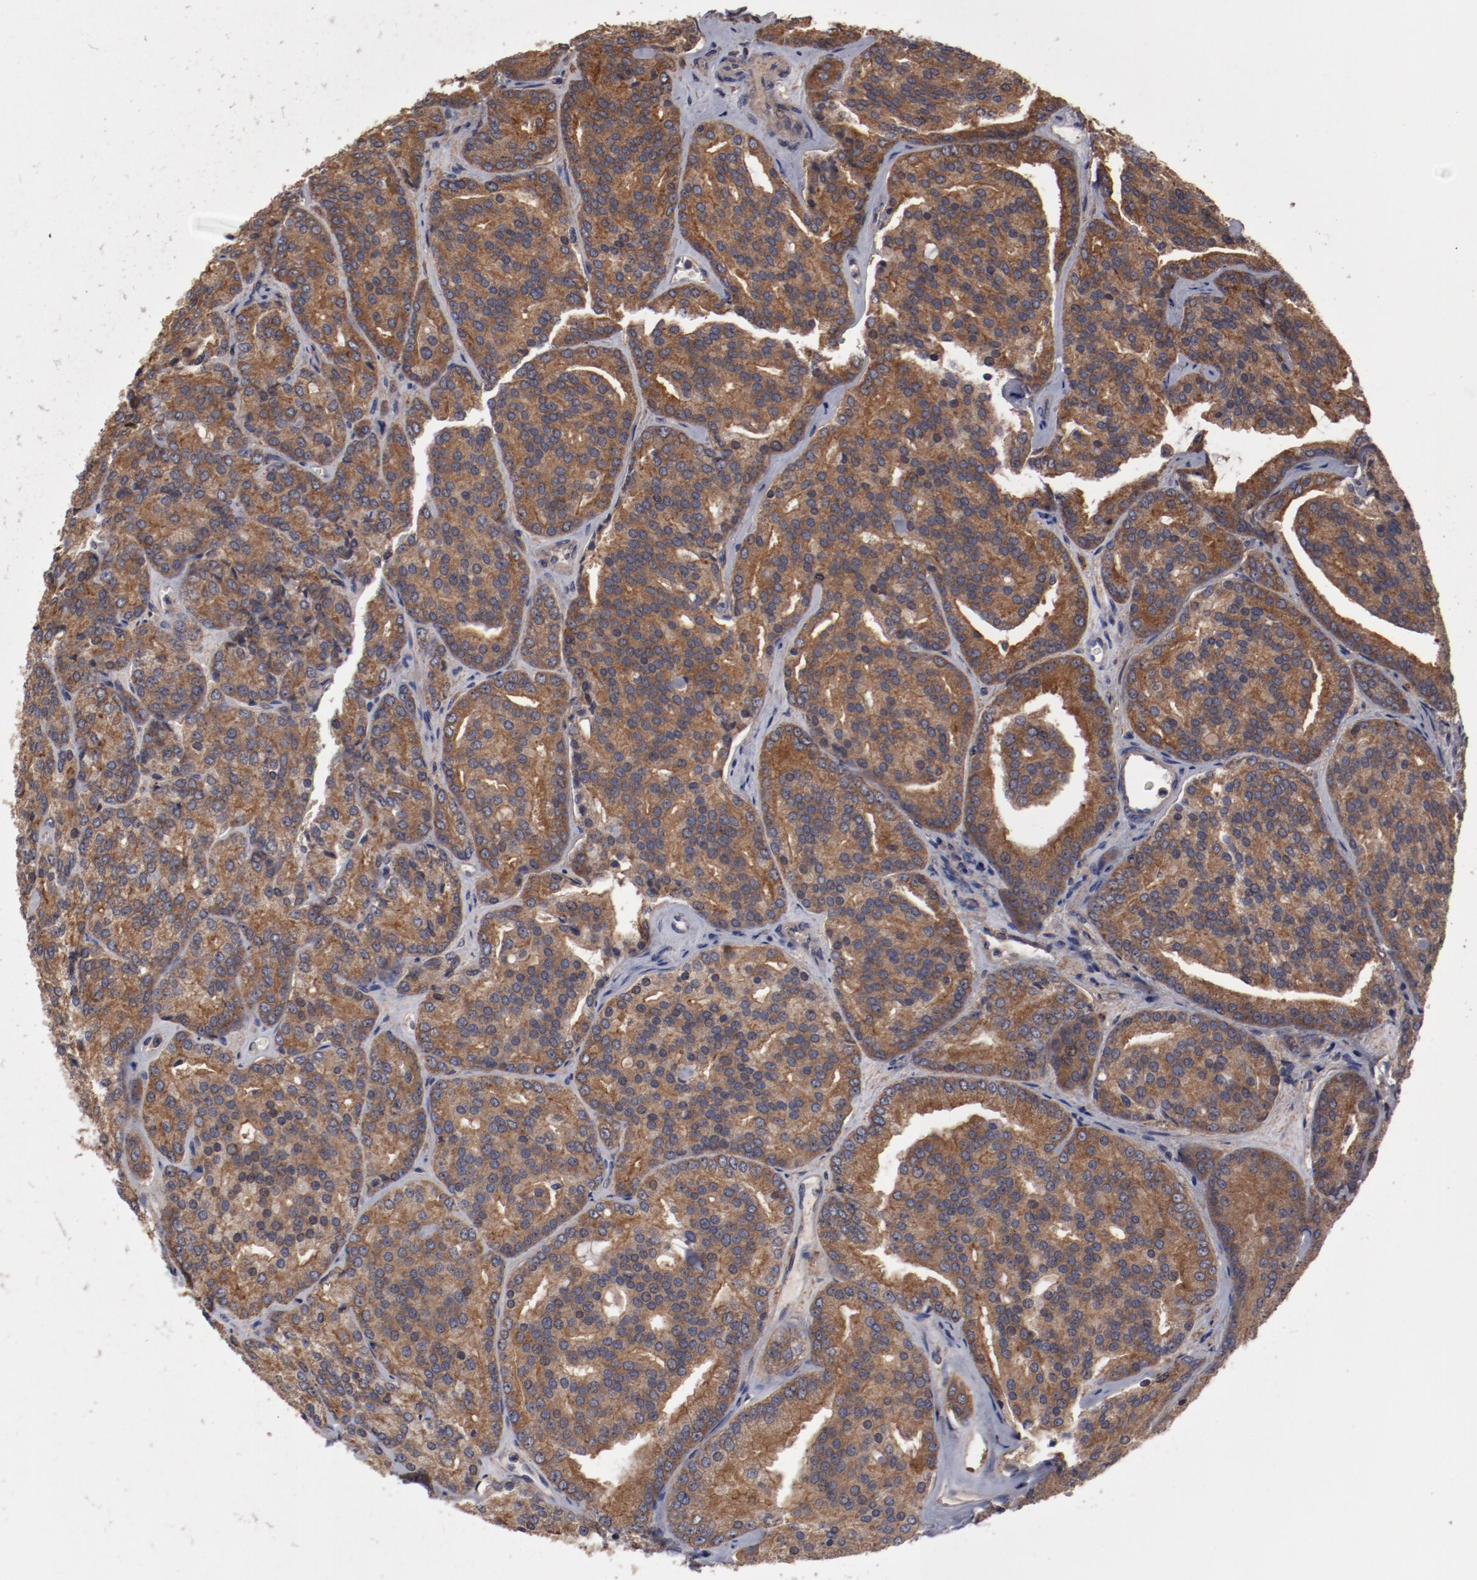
{"staining": {"intensity": "strong", "quantity": ">75%", "location": "cytoplasmic/membranous"}, "tissue": "prostate cancer", "cell_type": "Tumor cells", "image_type": "cancer", "snomed": [{"axis": "morphology", "description": "Adenocarcinoma, High grade"}, {"axis": "topography", "description": "Prostate"}], "caption": "Prostate cancer (adenocarcinoma (high-grade)) stained with DAB (3,3'-diaminobenzidine) immunohistochemistry (IHC) reveals high levels of strong cytoplasmic/membranous positivity in approximately >75% of tumor cells. The staining was performed using DAB to visualize the protein expression in brown, while the nuclei were stained in blue with hematoxylin (Magnification: 20x).", "gene": "LRRC75B", "patient": {"sex": "male", "age": 64}}